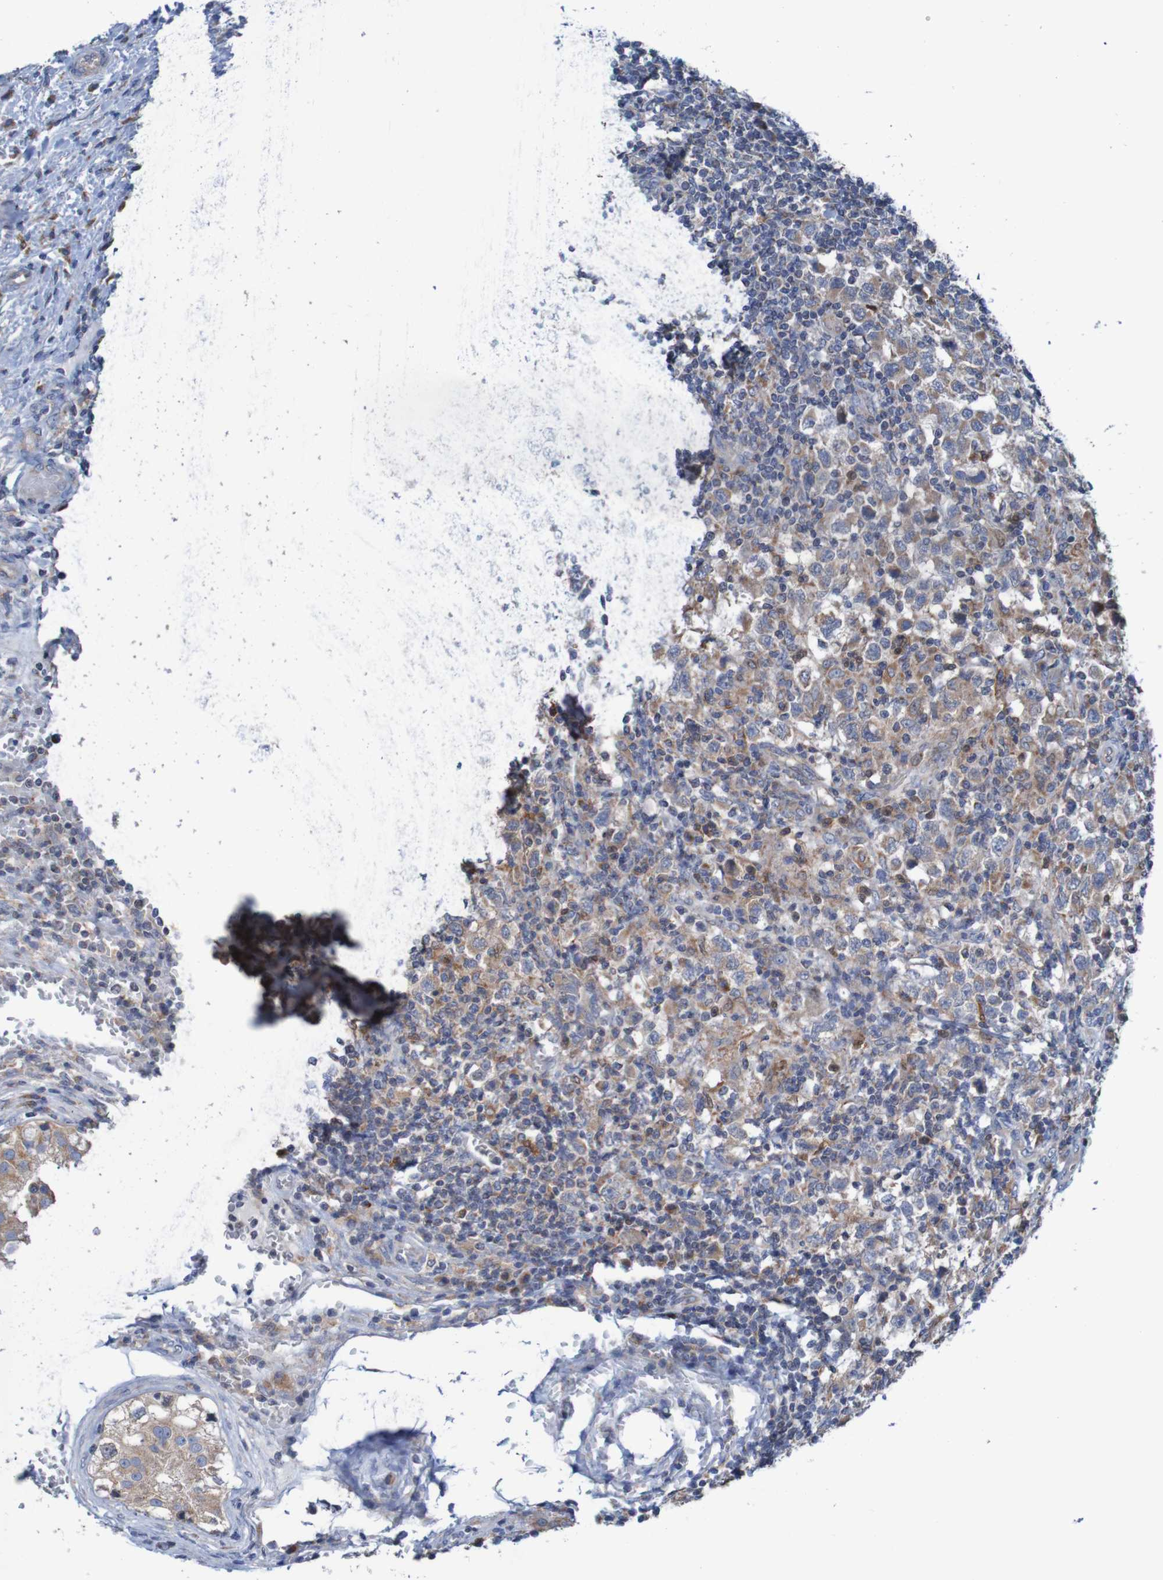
{"staining": {"intensity": "weak", "quantity": ">75%", "location": "cytoplasmic/membranous"}, "tissue": "testis cancer", "cell_type": "Tumor cells", "image_type": "cancer", "snomed": [{"axis": "morphology", "description": "Carcinoma, Embryonal, NOS"}, {"axis": "topography", "description": "Testis"}], "caption": "Immunohistochemical staining of human testis cancer displays weak cytoplasmic/membranous protein positivity in about >75% of tumor cells. (brown staining indicates protein expression, while blue staining denotes nuclei).", "gene": "PARP4", "patient": {"sex": "male", "age": 21}}